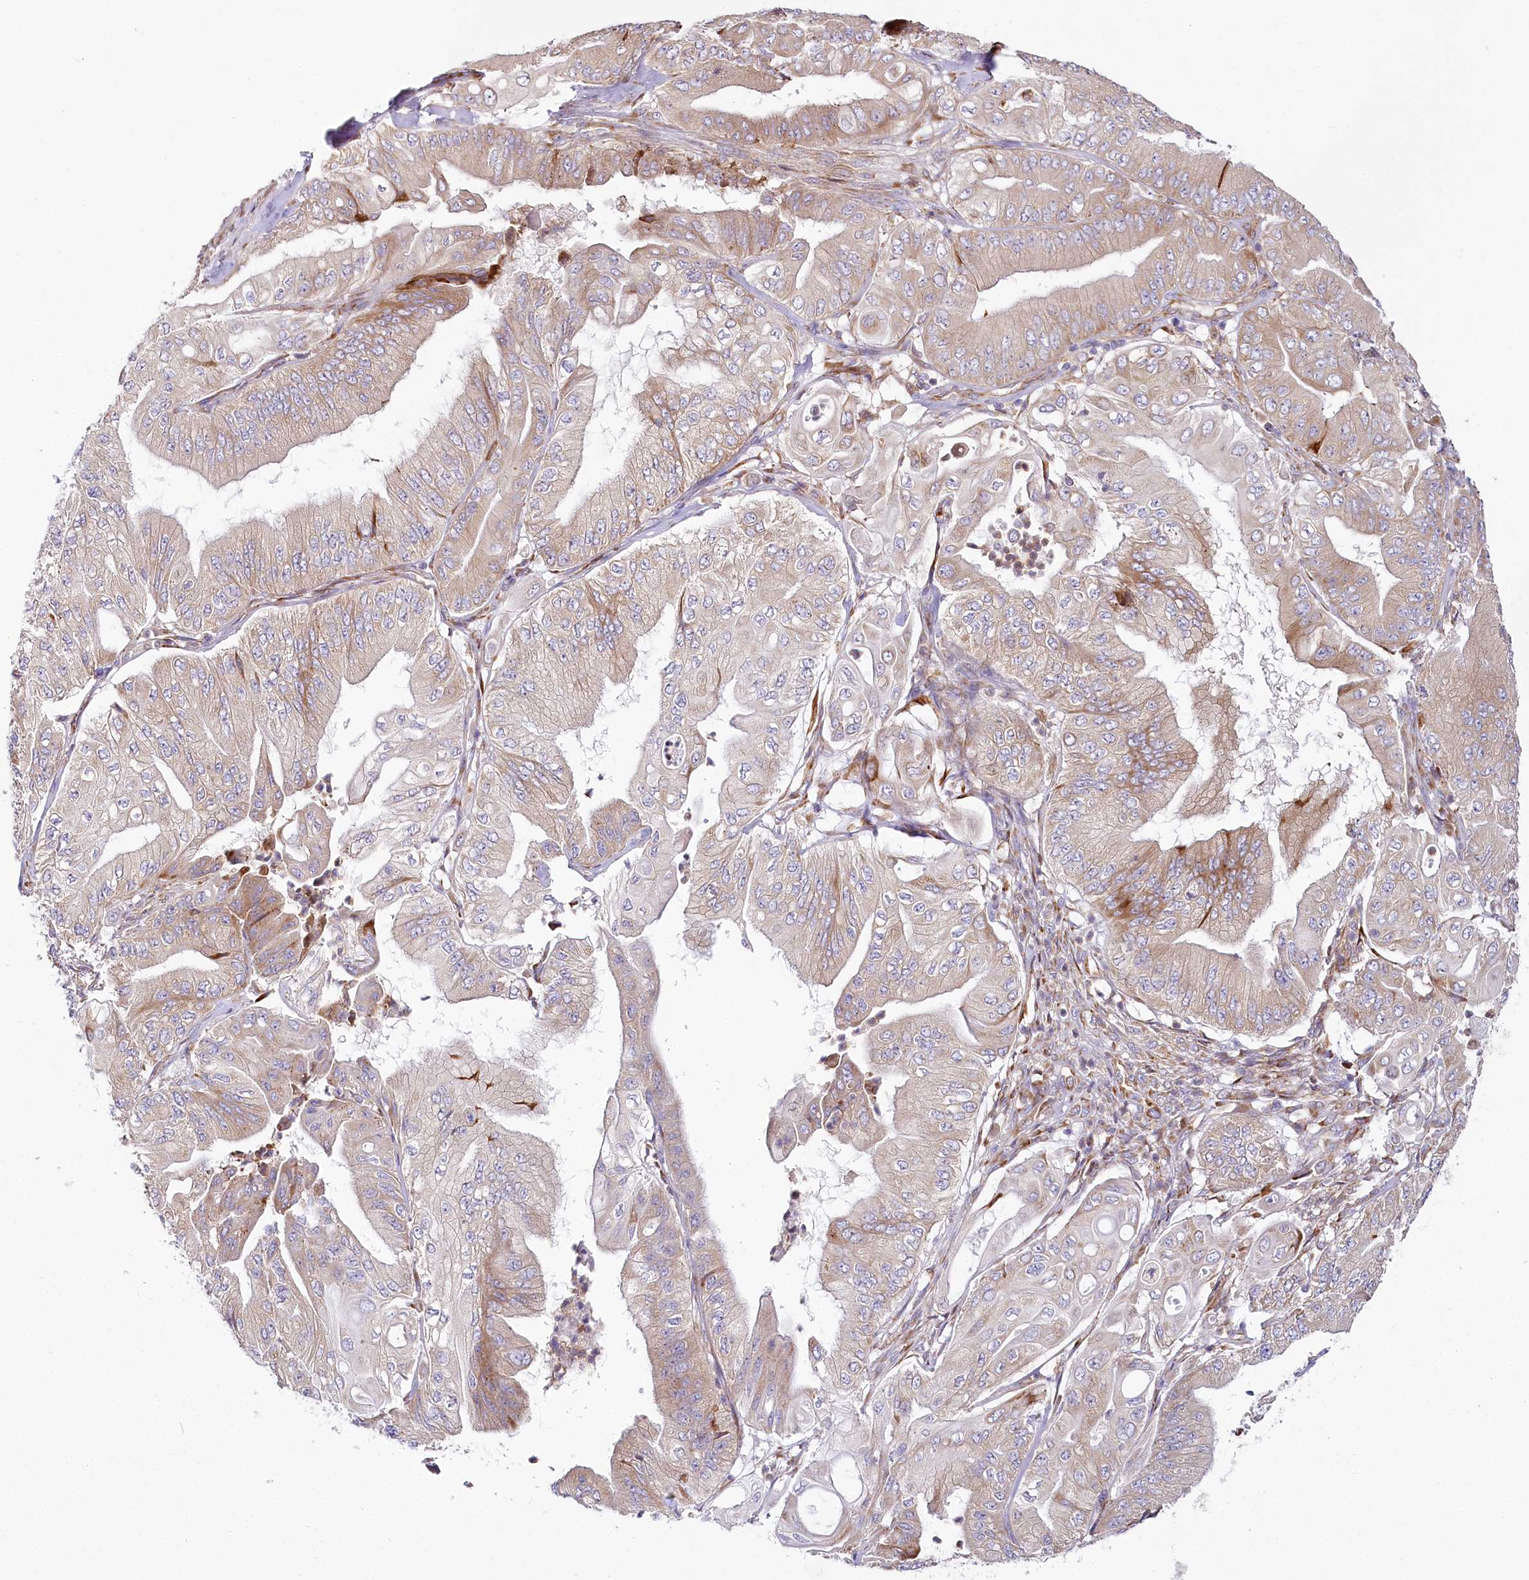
{"staining": {"intensity": "weak", "quantity": "25%-75%", "location": "cytoplasmic/membranous"}, "tissue": "pancreatic cancer", "cell_type": "Tumor cells", "image_type": "cancer", "snomed": [{"axis": "morphology", "description": "Adenocarcinoma, NOS"}, {"axis": "topography", "description": "Pancreas"}], "caption": "Adenocarcinoma (pancreatic) stained for a protein demonstrates weak cytoplasmic/membranous positivity in tumor cells. The protein is stained brown, and the nuclei are stained in blue (DAB IHC with brightfield microscopy, high magnification).", "gene": "HARS2", "patient": {"sex": "female", "age": 77}}